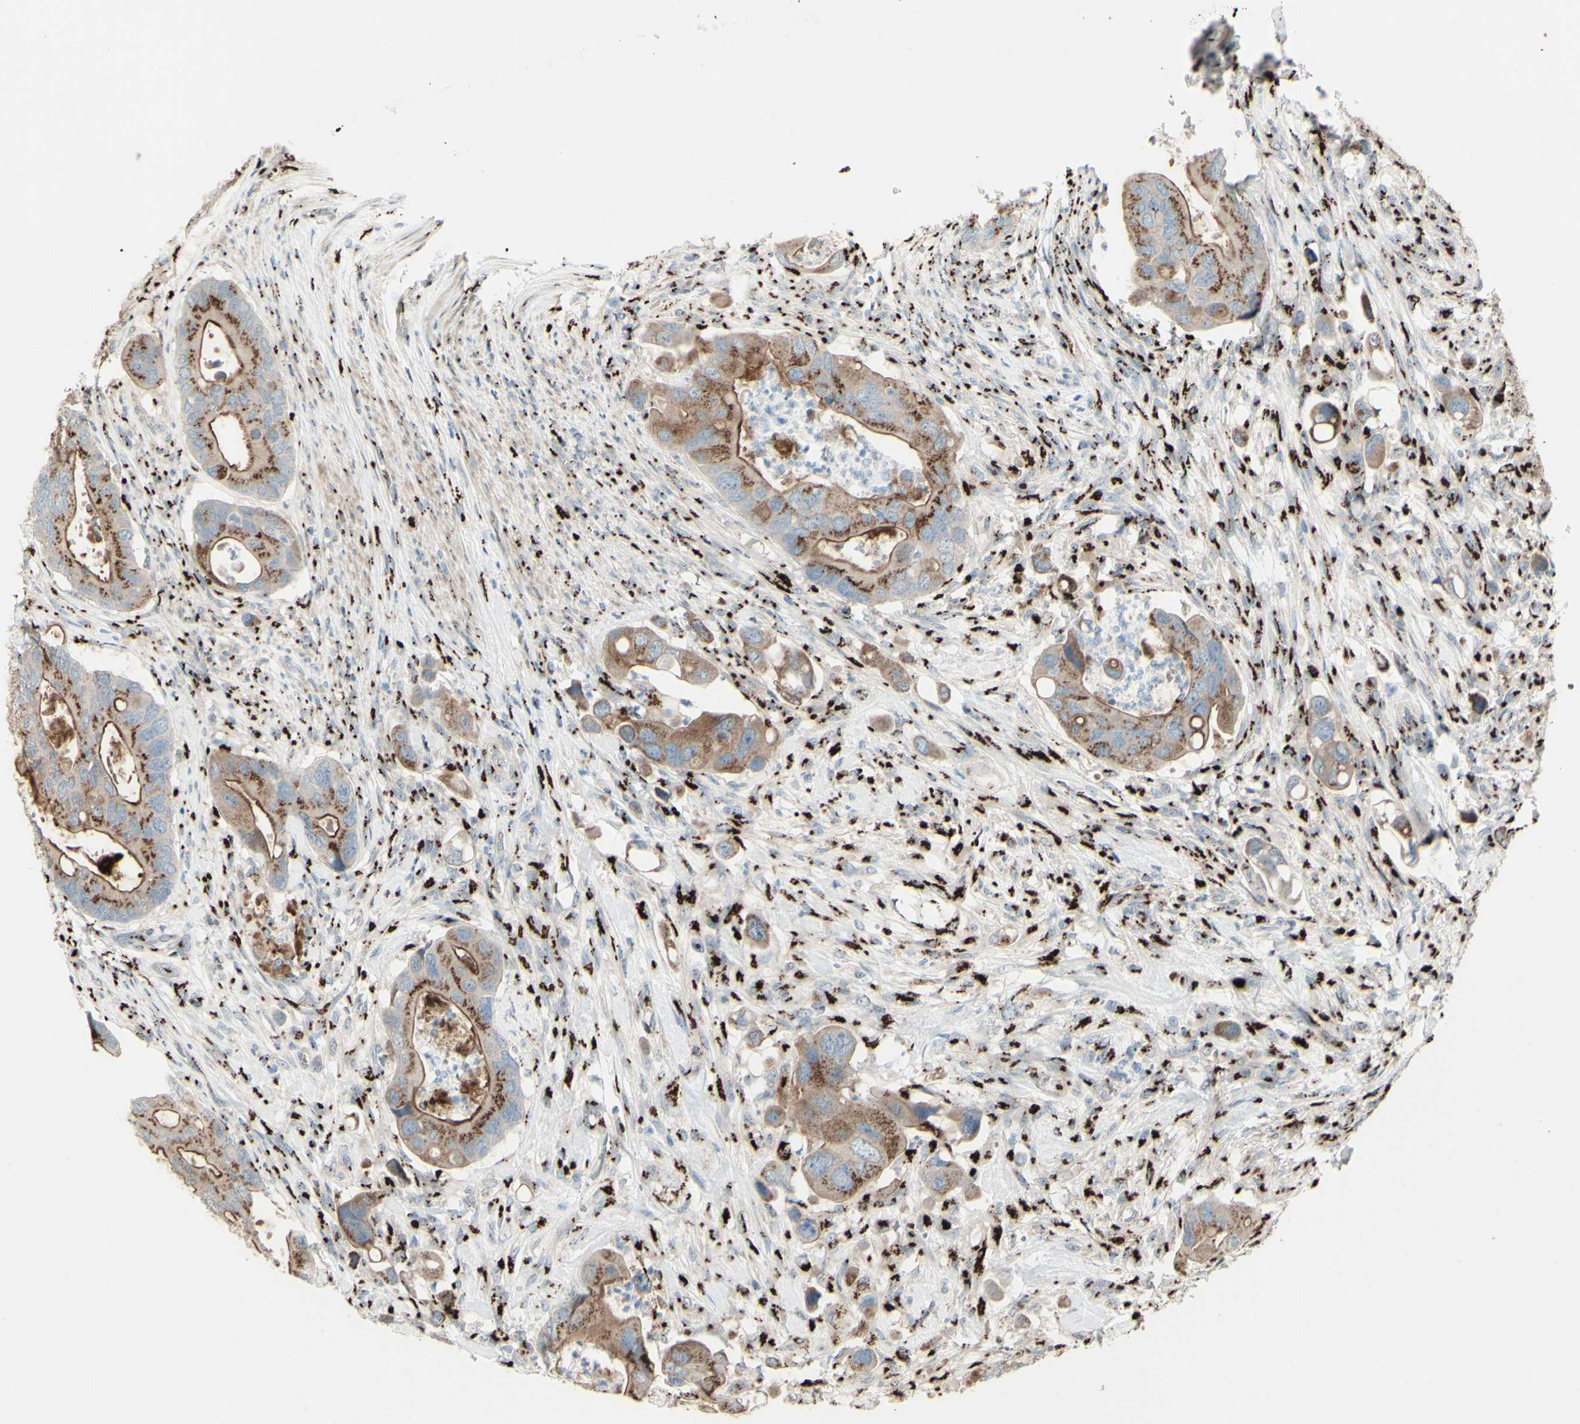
{"staining": {"intensity": "moderate", "quantity": ">75%", "location": "cytoplasmic/membranous"}, "tissue": "colorectal cancer", "cell_type": "Tumor cells", "image_type": "cancer", "snomed": [{"axis": "morphology", "description": "Adenocarcinoma, NOS"}, {"axis": "topography", "description": "Rectum"}], "caption": "A medium amount of moderate cytoplasmic/membranous expression is present in approximately >75% of tumor cells in colorectal cancer tissue.", "gene": "BPNT2", "patient": {"sex": "female", "age": 57}}